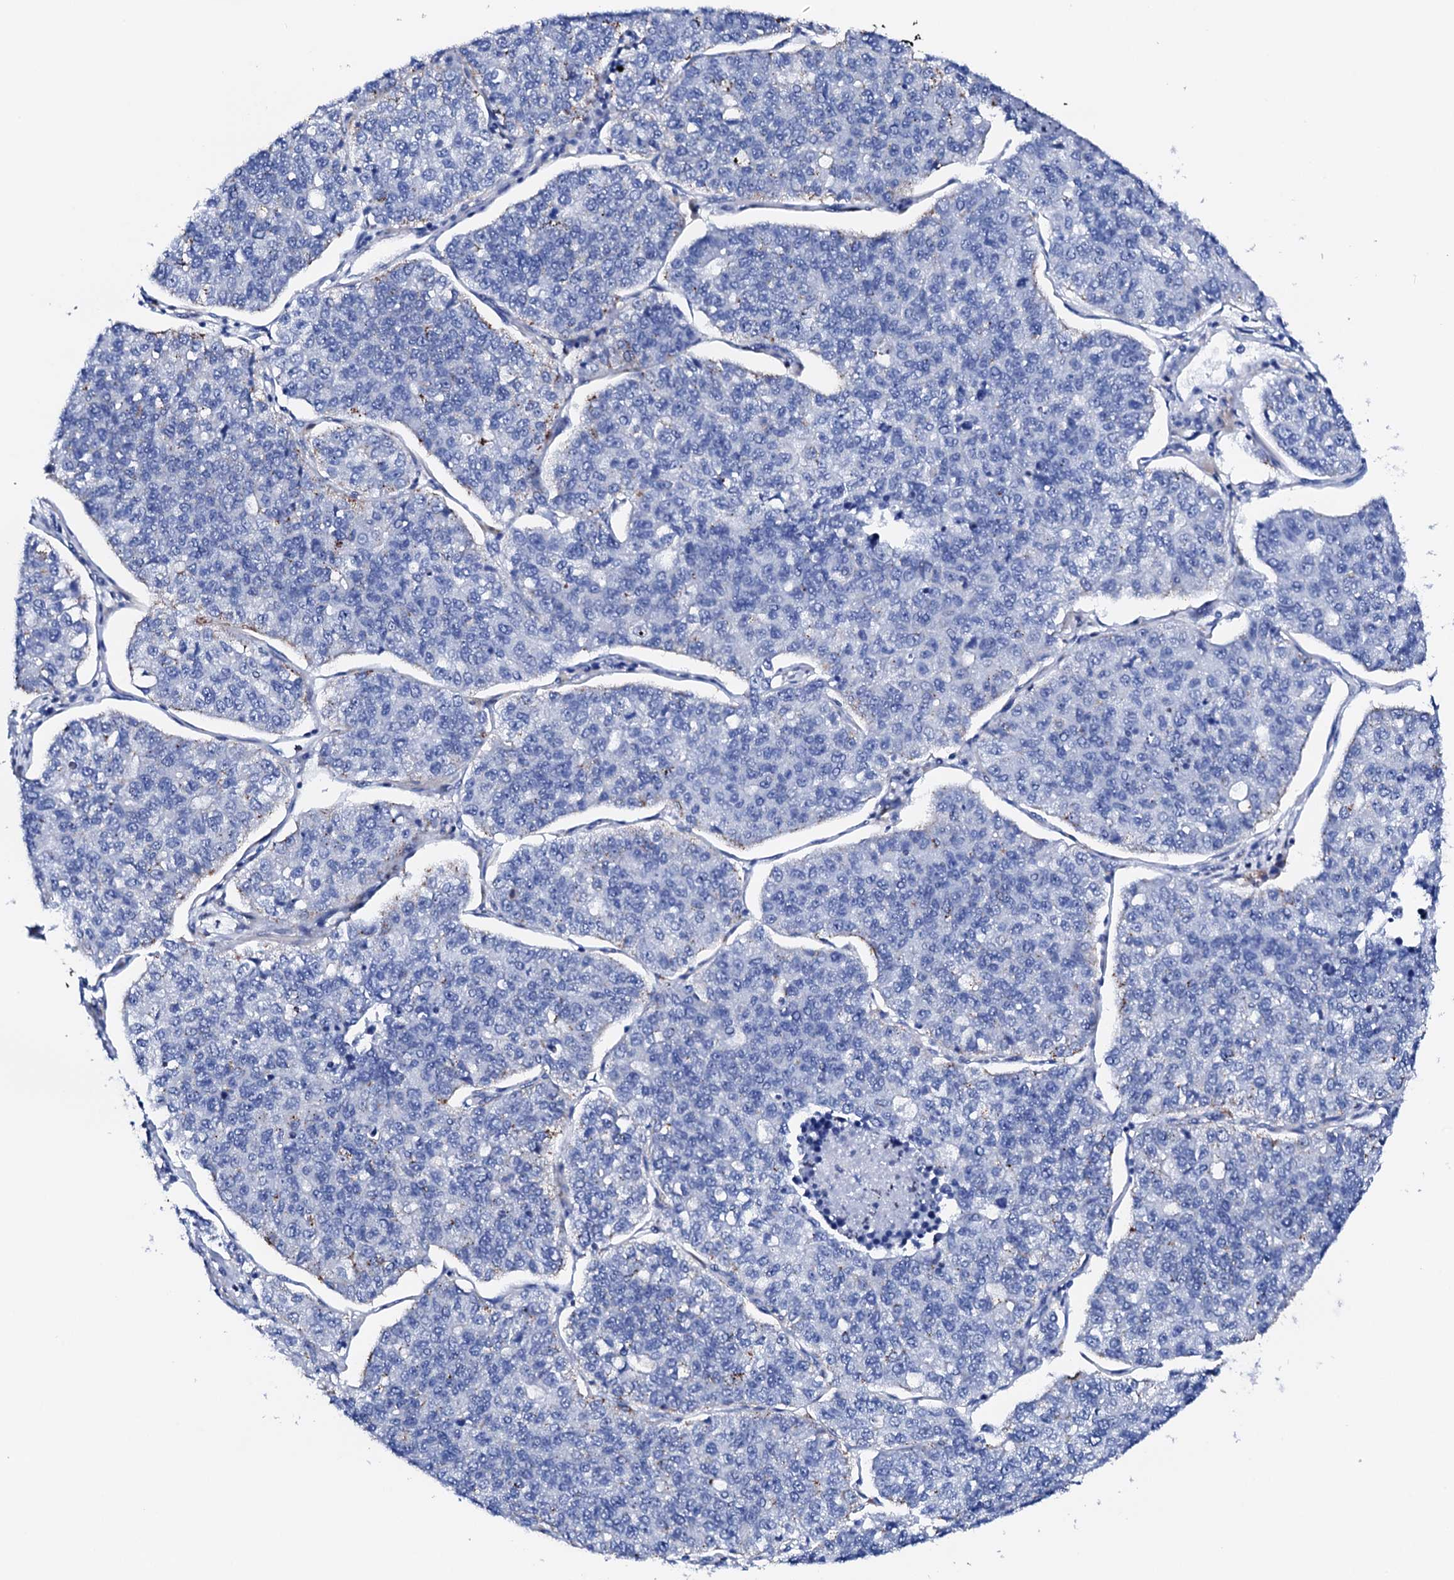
{"staining": {"intensity": "negative", "quantity": "none", "location": "none"}, "tissue": "lung cancer", "cell_type": "Tumor cells", "image_type": "cancer", "snomed": [{"axis": "morphology", "description": "Adenocarcinoma, NOS"}, {"axis": "topography", "description": "Lung"}], "caption": "A high-resolution image shows immunohistochemistry (IHC) staining of lung adenocarcinoma, which demonstrates no significant expression in tumor cells. (DAB immunohistochemistry visualized using brightfield microscopy, high magnification).", "gene": "NRIP2", "patient": {"sex": "male", "age": 49}}